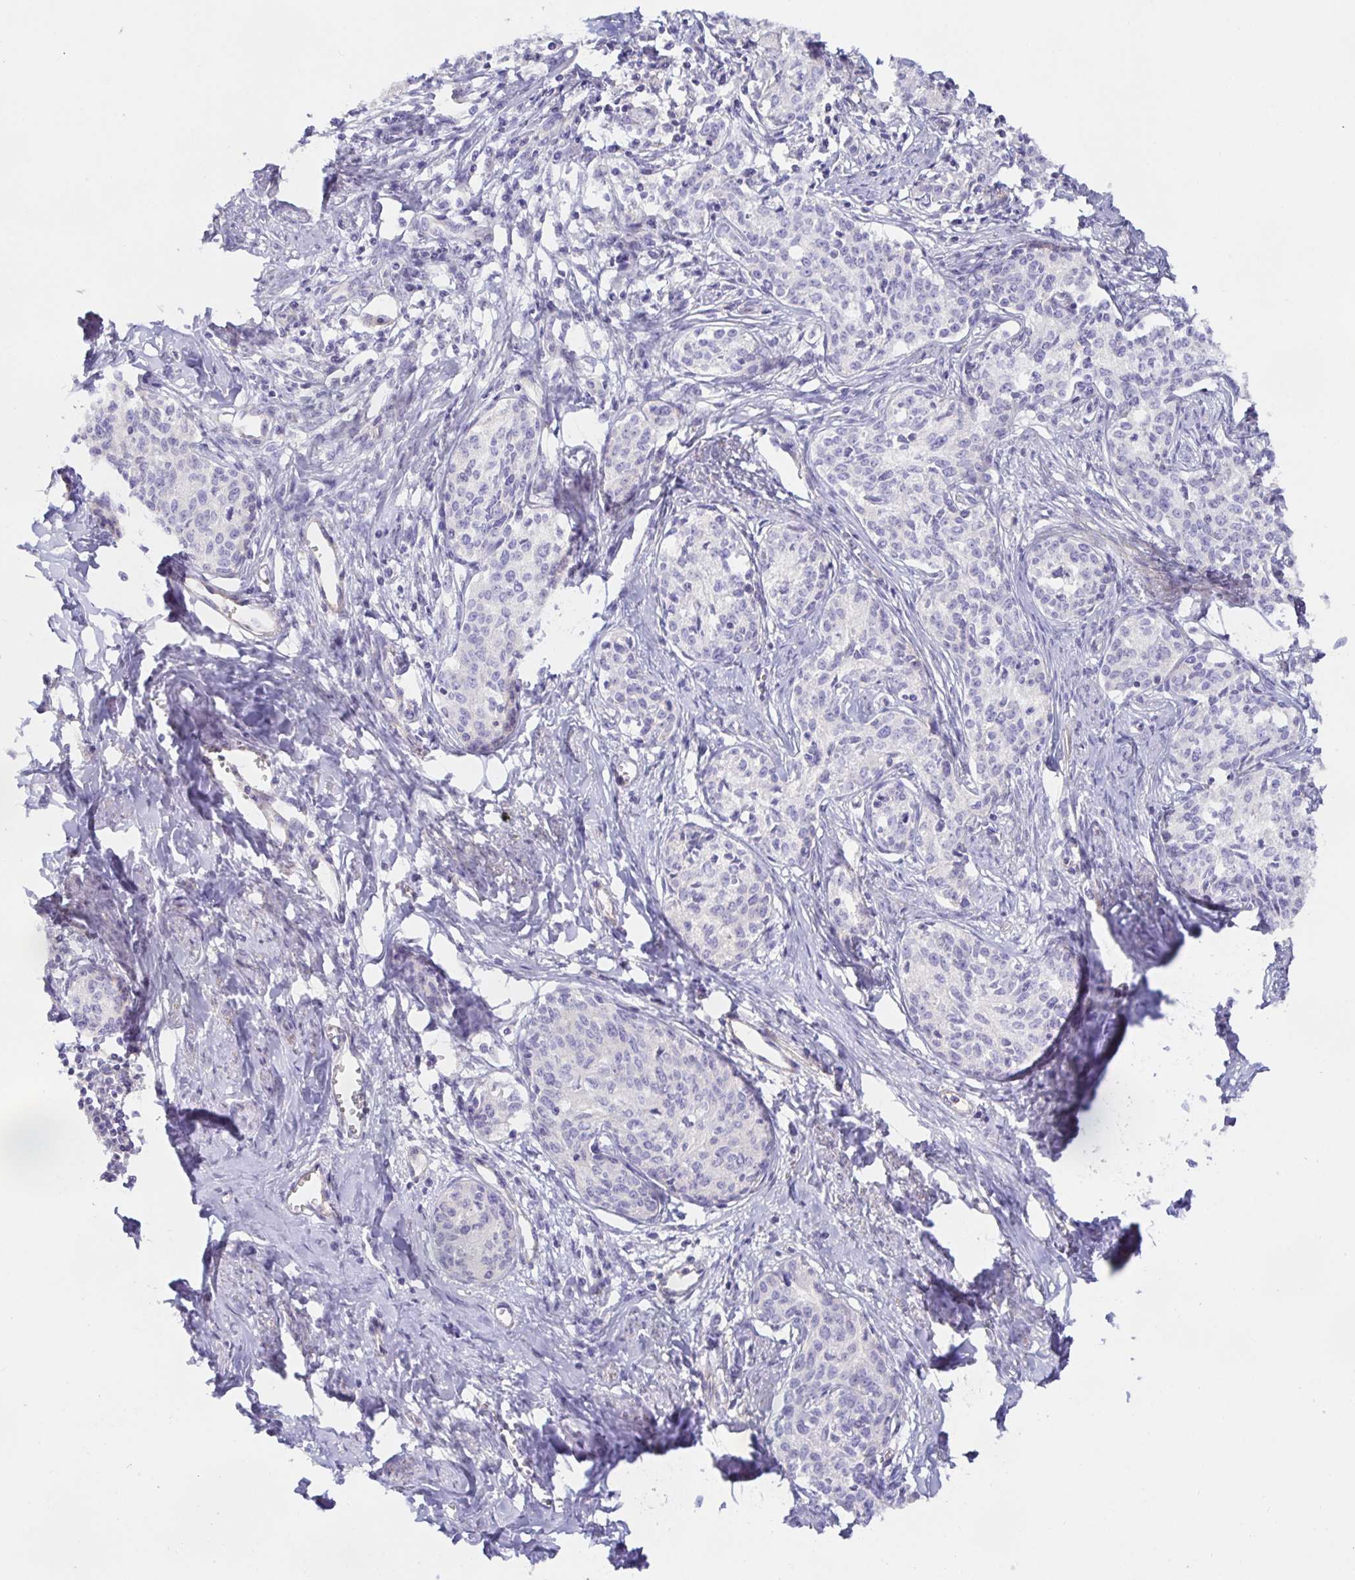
{"staining": {"intensity": "negative", "quantity": "none", "location": "none"}, "tissue": "cervical cancer", "cell_type": "Tumor cells", "image_type": "cancer", "snomed": [{"axis": "morphology", "description": "Squamous cell carcinoma, NOS"}, {"axis": "morphology", "description": "Adenocarcinoma, NOS"}, {"axis": "topography", "description": "Cervix"}], "caption": "A histopathology image of cervical cancer stained for a protein demonstrates no brown staining in tumor cells.", "gene": "METTL22", "patient": {"sex": "female", "age": 52}}